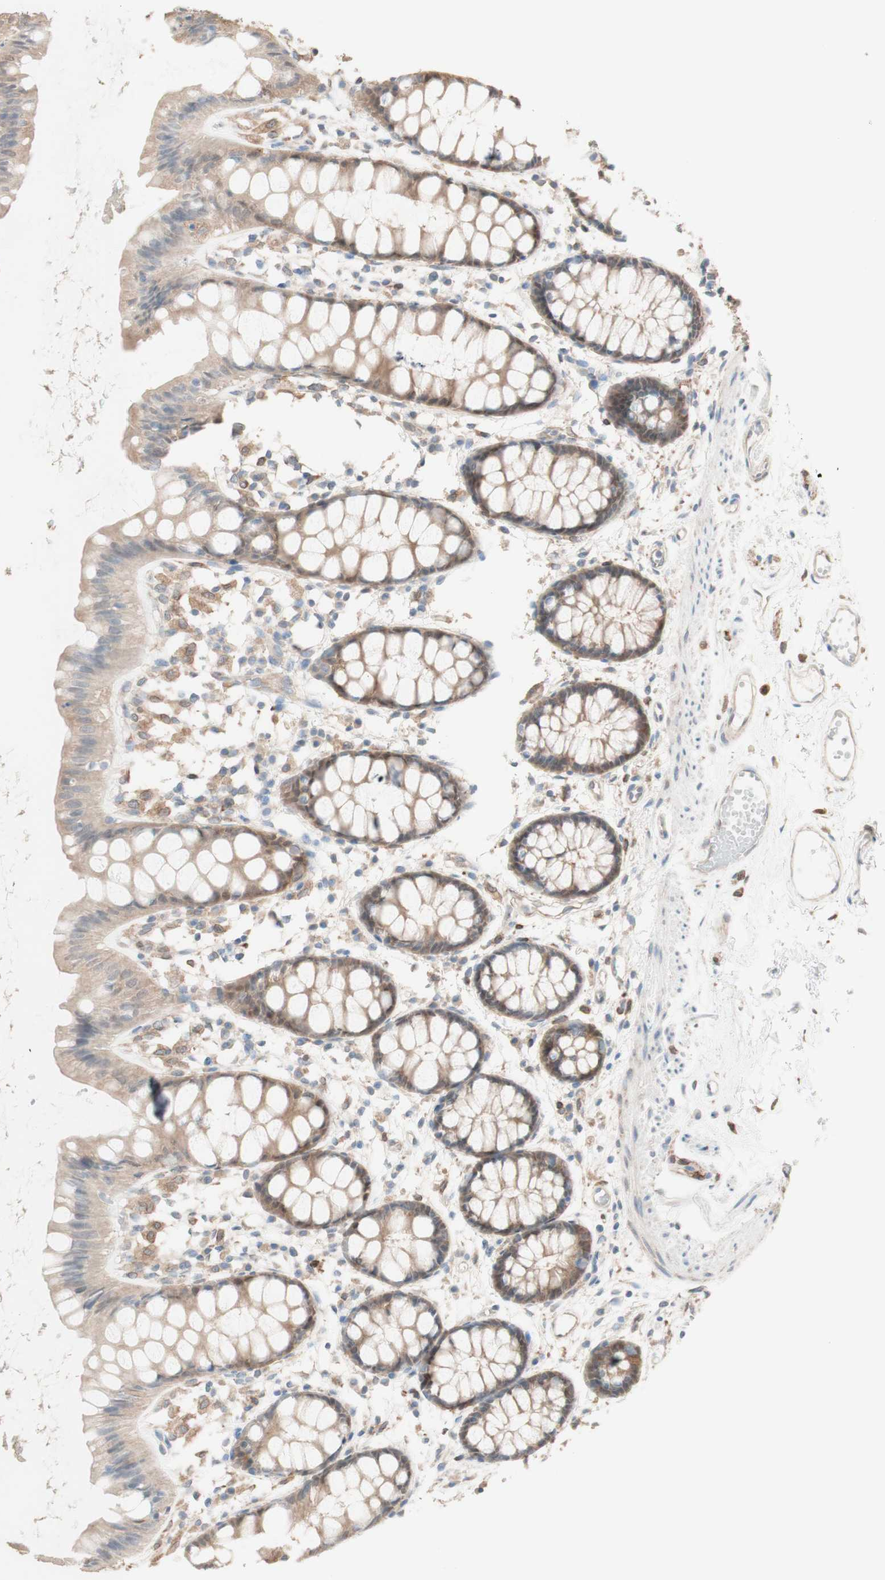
{"staining": {"intensity": "moderate", "quantity": ">75%", "location": "cytoplasmic/membranous"}, "tissue": "rectum", "cell_type": "Glandular cells", "image_type": "normal", "snomed": [{"axis": "morphology", "description": "Normal tissue, NOS"}, {"axis": "topography", "description": "Rectum"}], "caption": "Moderate cytoplasmic/membranous protein expression is identified in about >75% of glandular cells in rectum.", "gene": "COMT", "patient": {"sex": "female", "age": 66}}